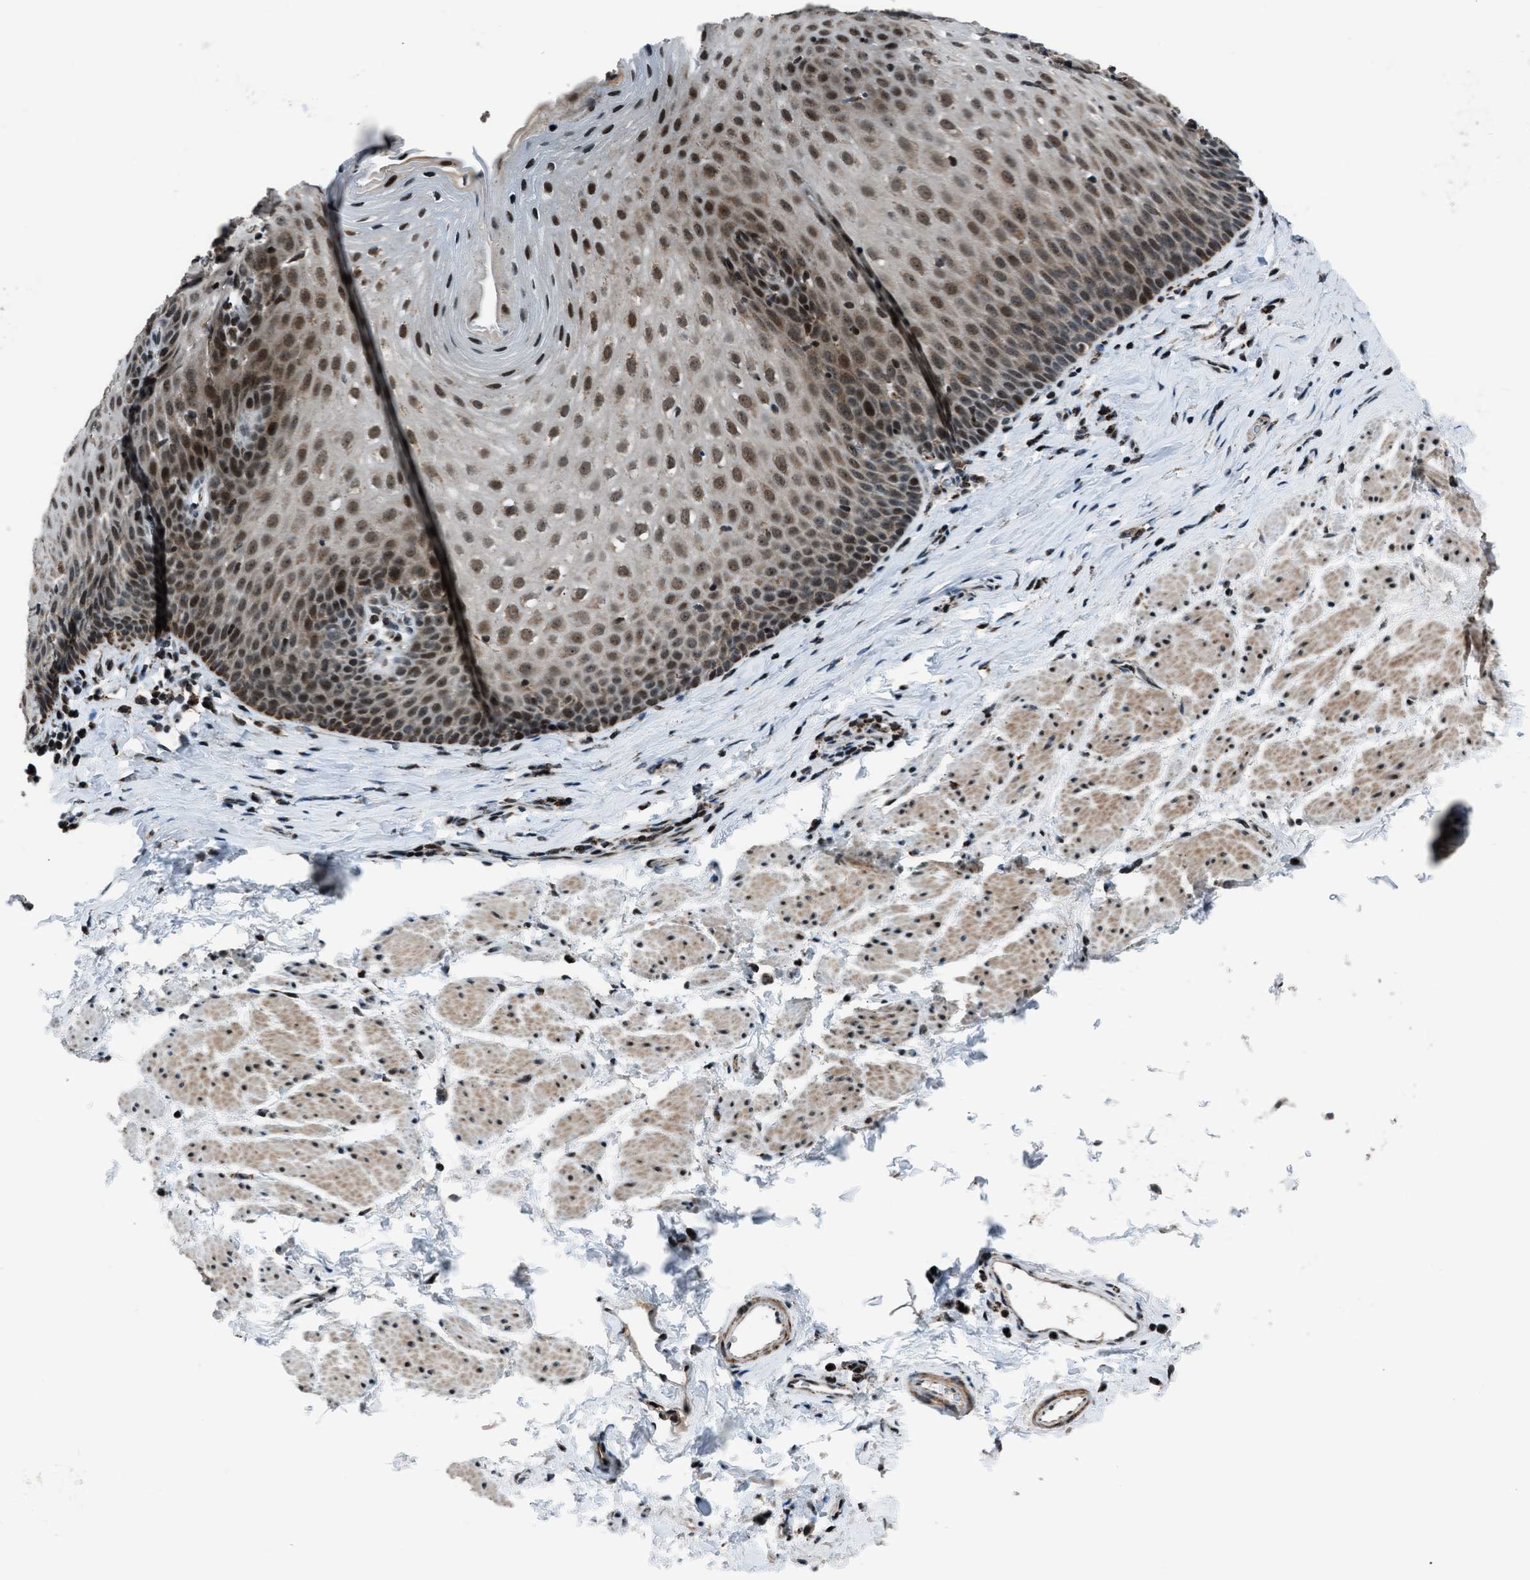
{"staining": {"intensity": "moderate", "quantity": ">75%", "location": "cytoplasmic/membranous,nuclear"}, "tissue": "esophagus", "cell_type": "Squamous epithelial cells", "image_type": "normal", "snomed": [{"axis": "morphology", "description": "Normal tissue, NOS"}, {"axis": "topography", "description": "Esophagus"}], "caption": "This image shows normal esophagus stained with IHC to label a protein in brown. The cytoplasmic/membranous,nuclear of squamous epithelial cells show moderate positivity for the protein. Nuclei are counter-stained blue.", "gene": "MORC3", "patient": {"sex": "female", "age": 61}}